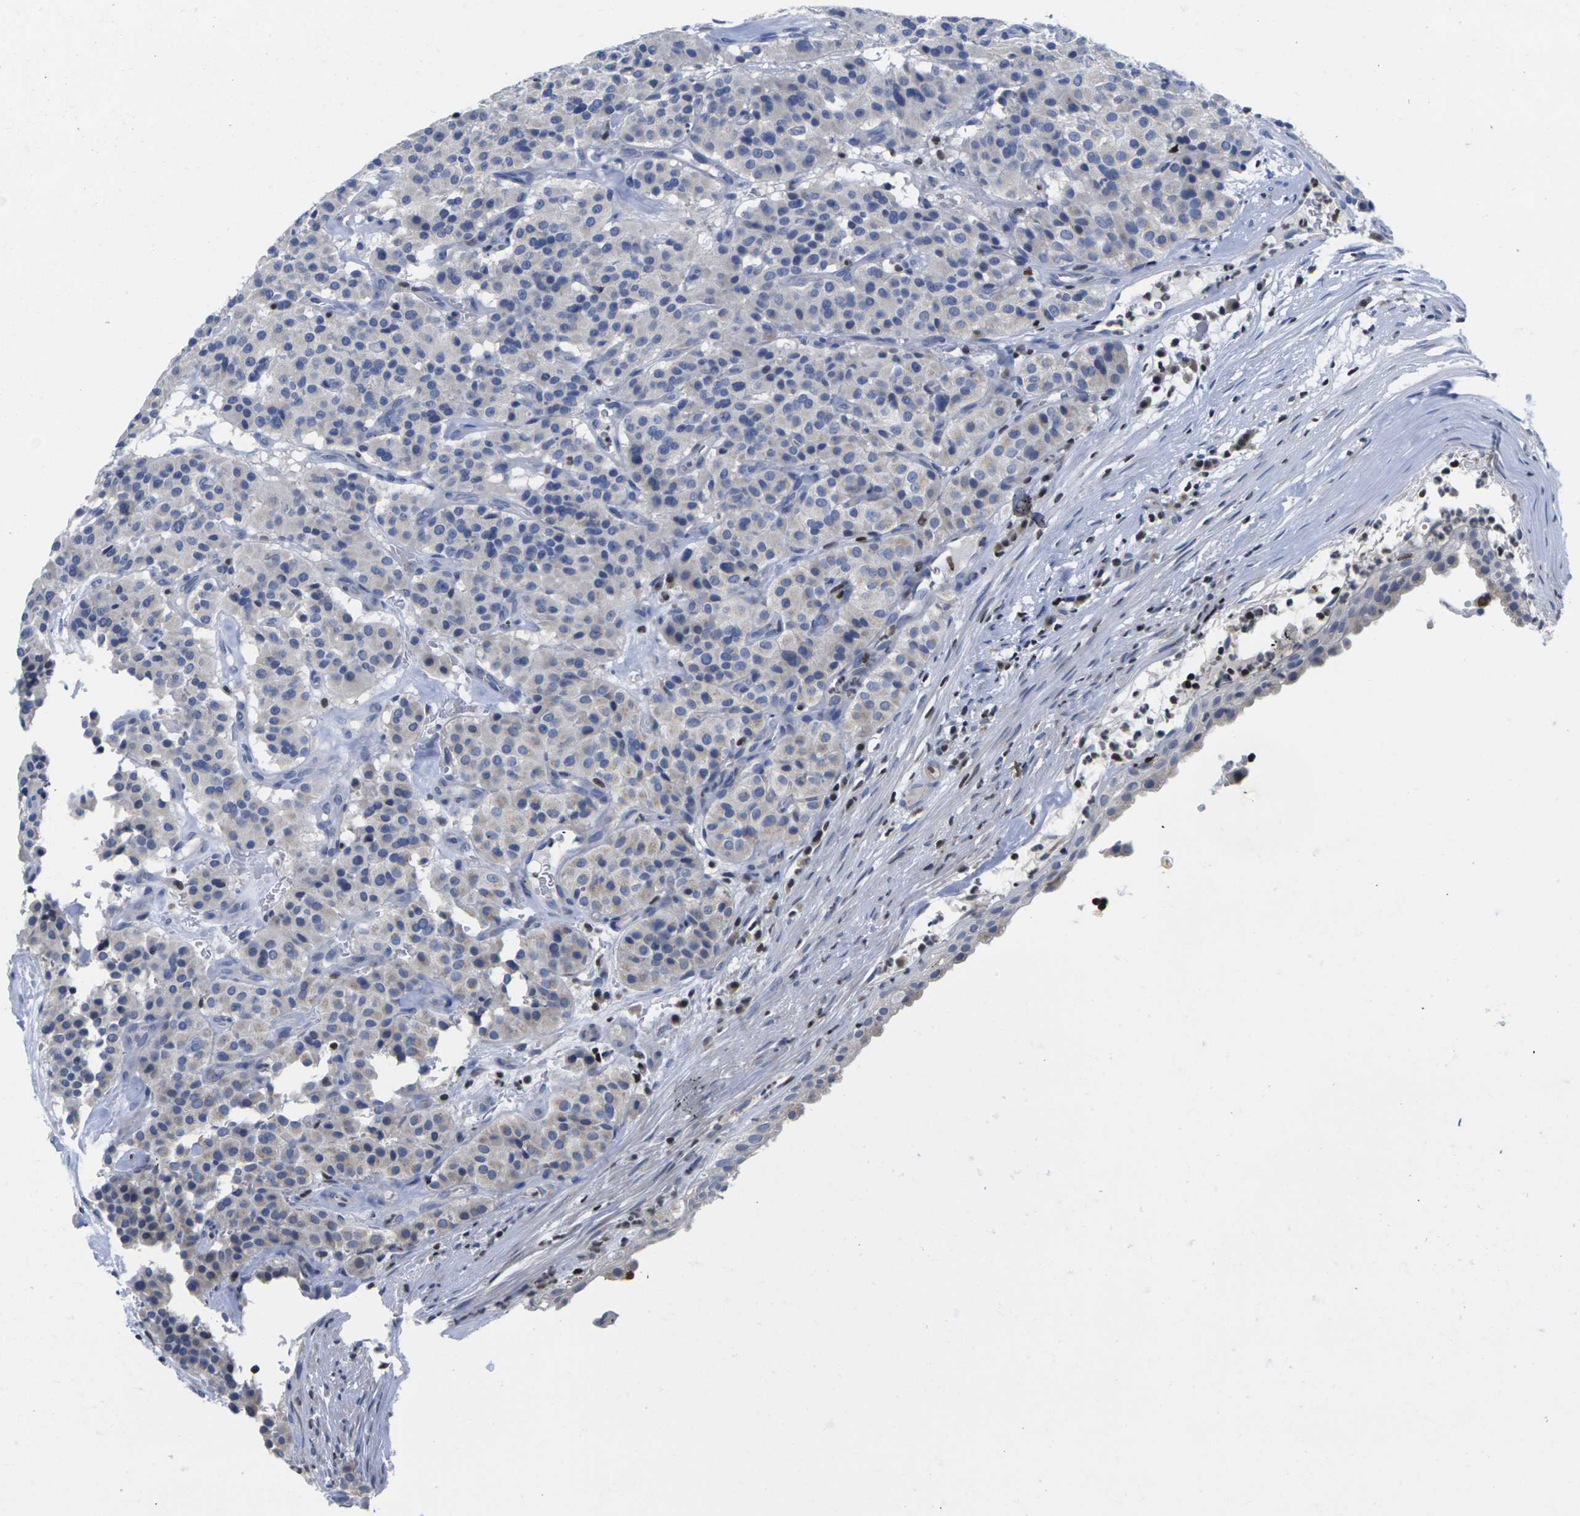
{"staining": {"intensity": "weak", "quantity": "<25%", "location": "cytoplasmic/membranous"}, "tissue": "carcinoid", "cell_type": "Tumor cells", "image_type": "cancer", "snomed": [{"axis": "morphology", "description": "Carcinoid, malignant, NOS"}, {"axis": "topography", "description": "Lung"}], "caption": "Malignant carcinoid was stained to show a protein in brown. There is no significant staining in tumor cells.", "gene": "IKZF1", "patient": {"sex": "male", "age": 30}}